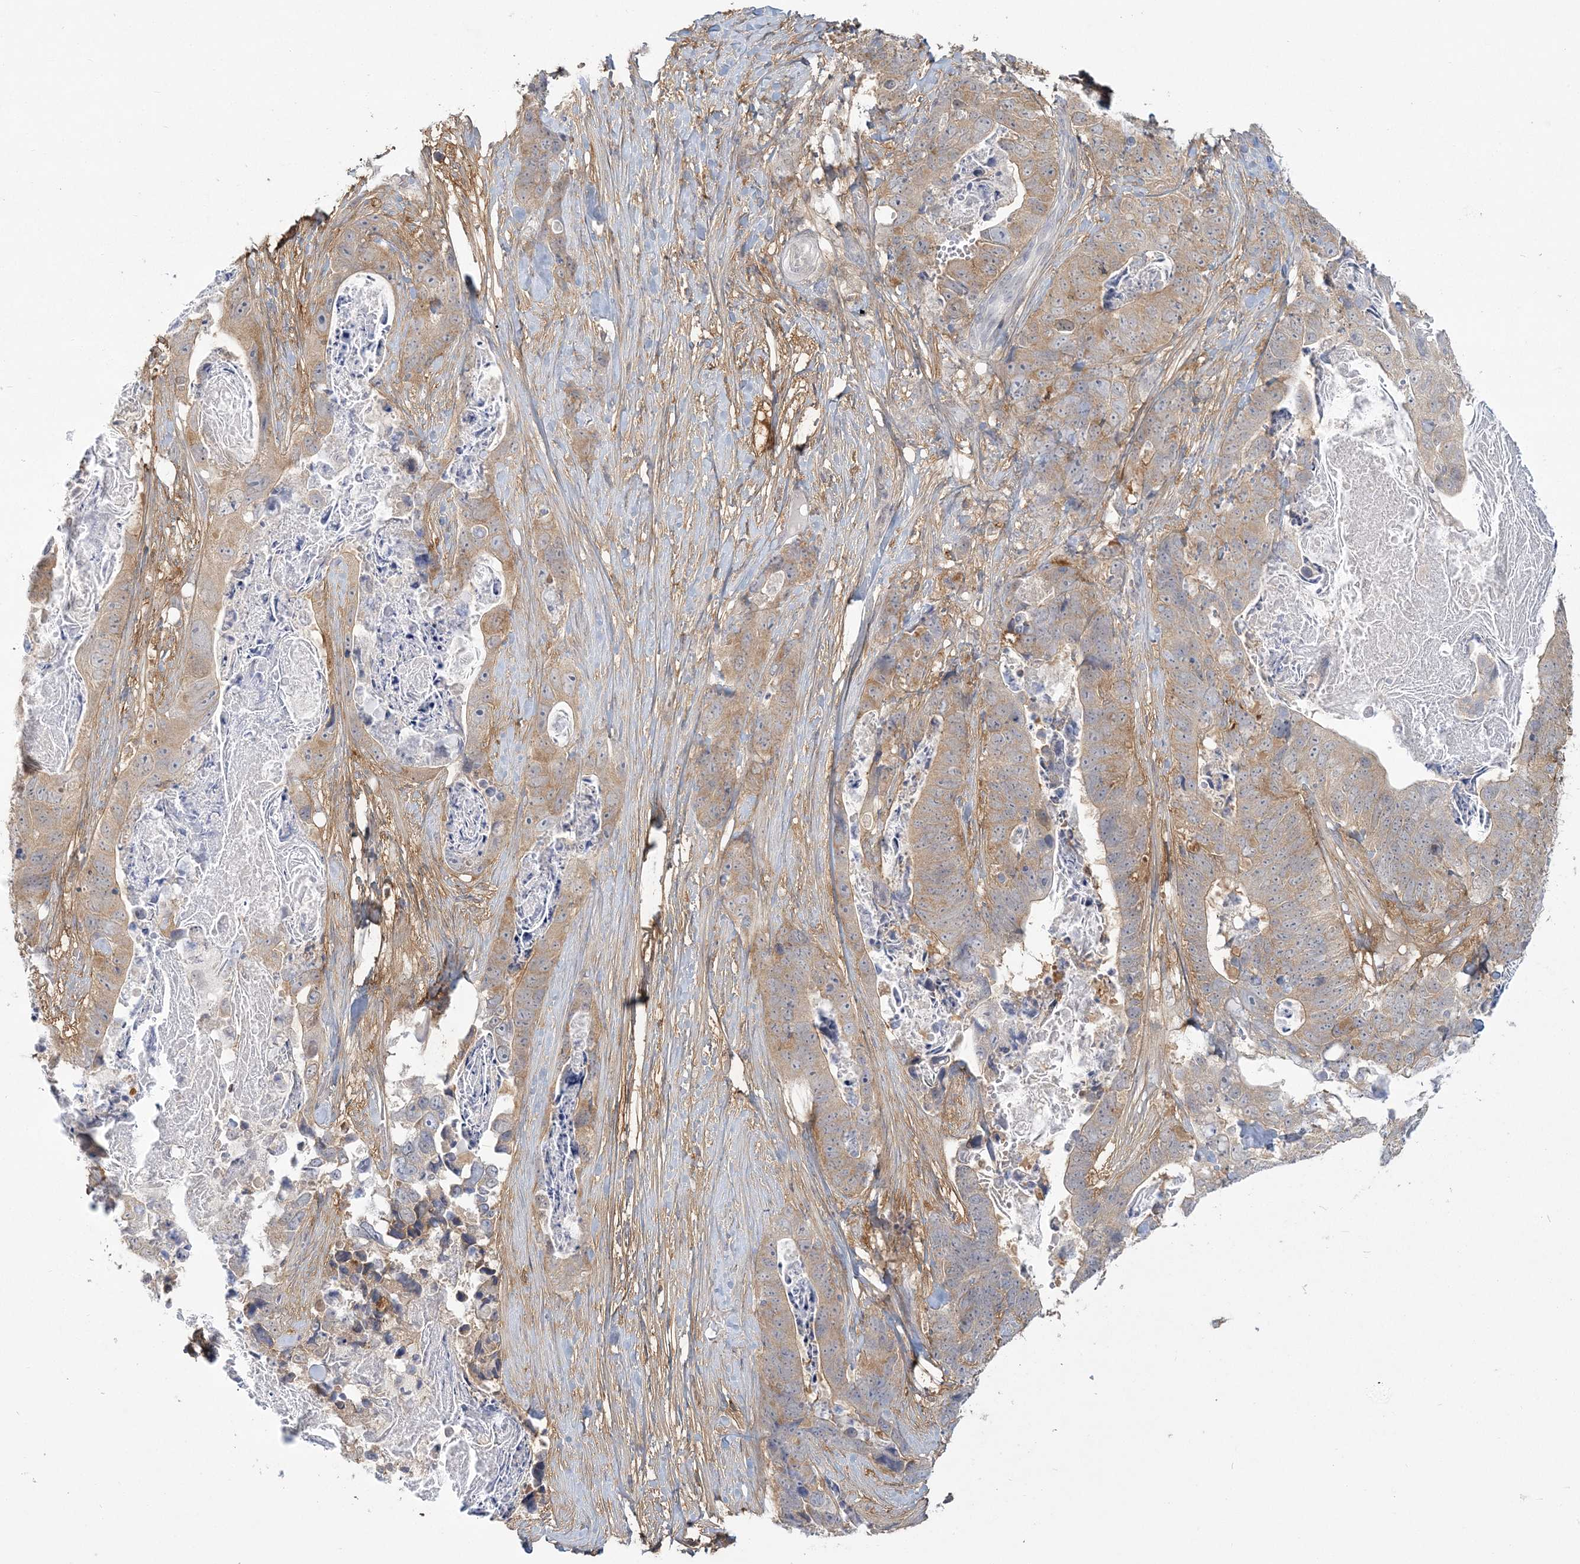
{"staining": {"intensity": "moderate", "quantity": ">75%", "location": "cytoplasmic/membranous"}, "tissue": "stomach cancer", "cell_type": "Tumor cells", "image_type": "cancer", "snomed": [{"axis": "morphology", "description": "Adenocarcinoma, NOS"}, {"axis": "topography", "description": "Stomach"}], "caption": "Immunohistochemistry of human stomach cancer (adenocarcinoma) exhibits medium levels of moderate cytoplasmic/membranous expression in approximately >75% of tumor cells.", "gene": "ANKS1A", "patient": {"sex": "female", "age": 89}}